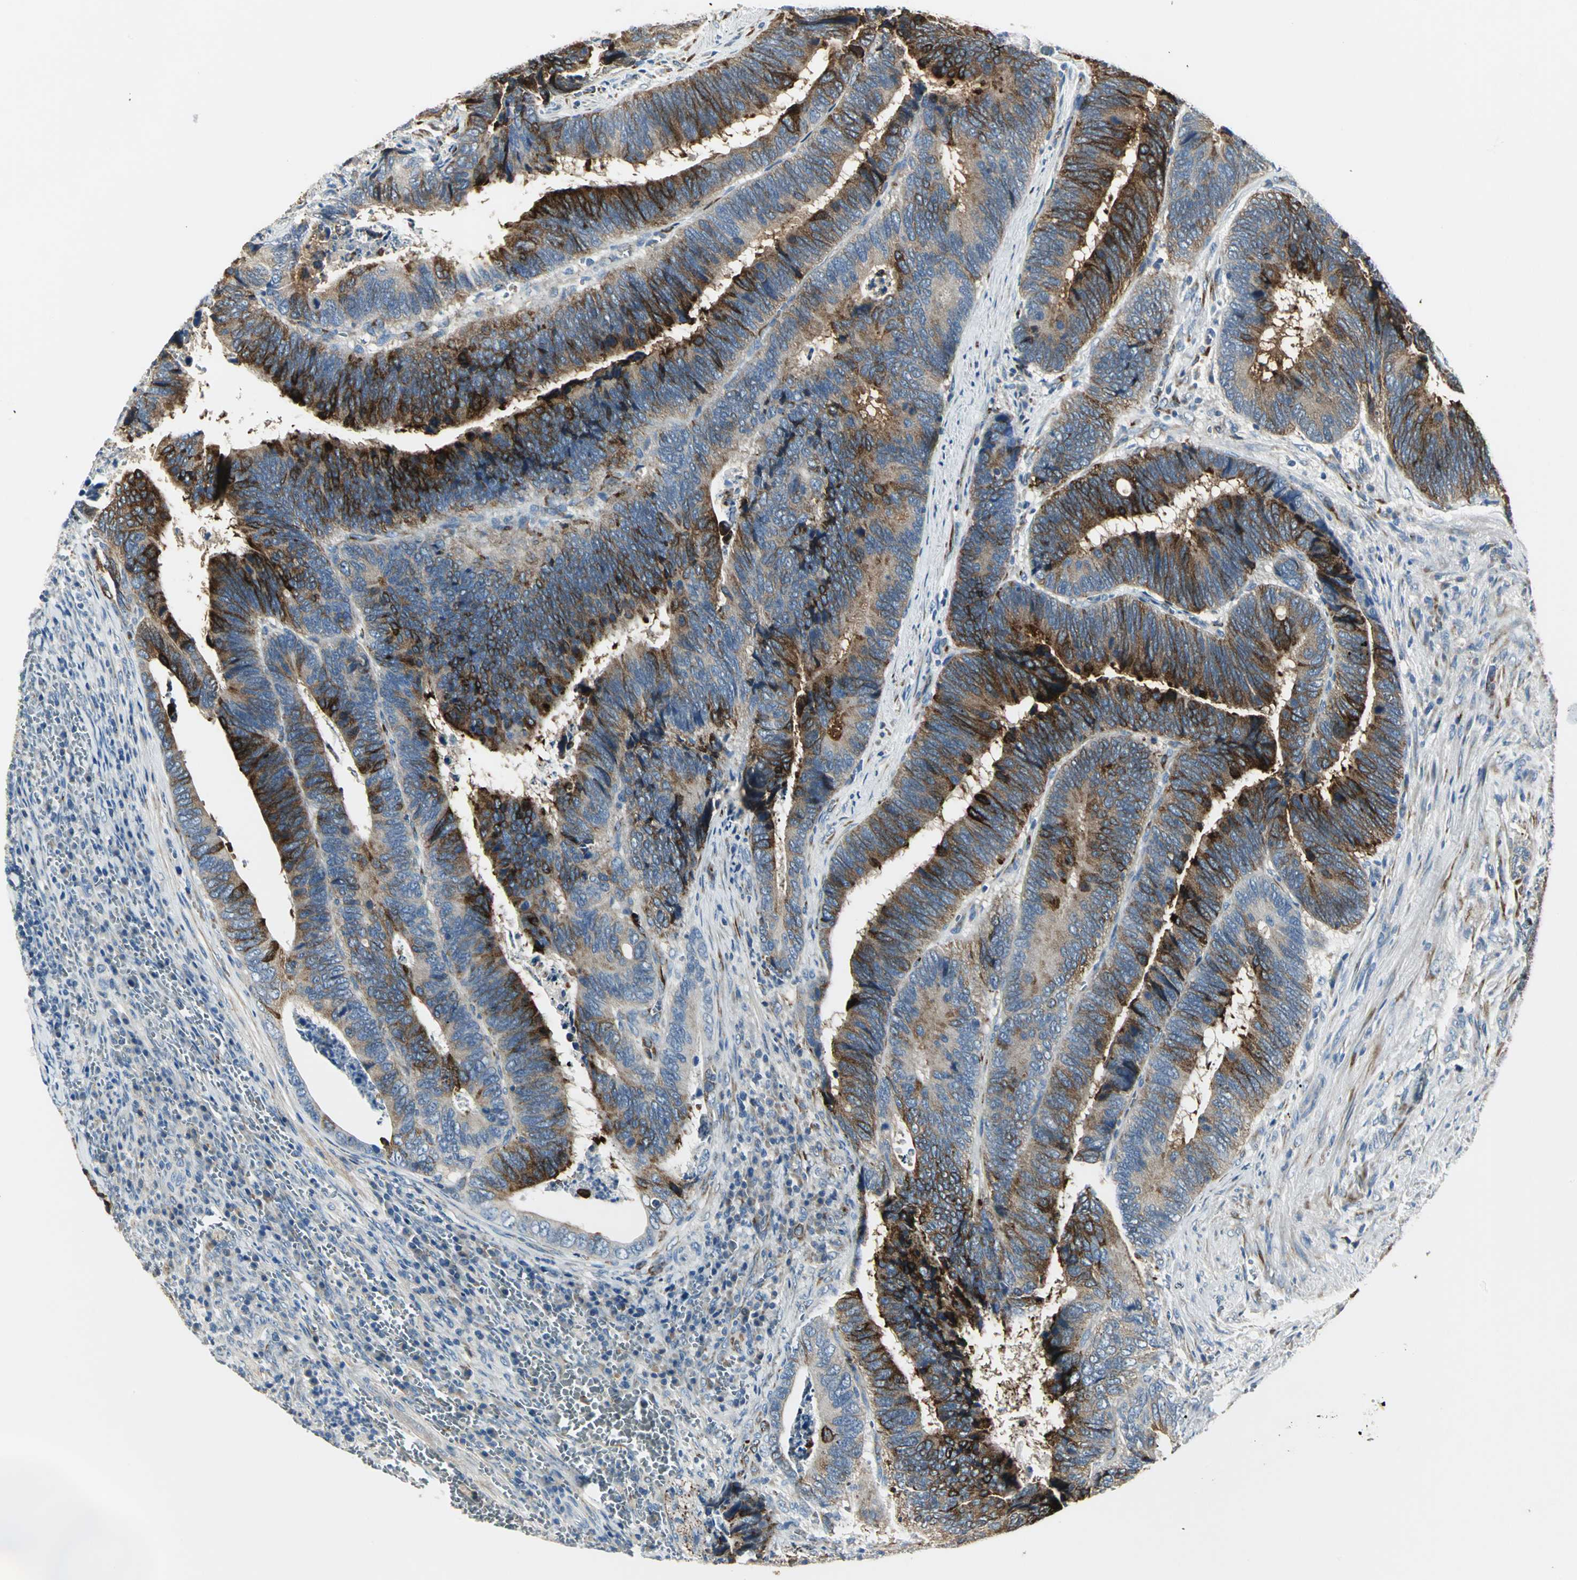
{"staining": {"intensity": "strong", "quantity": ">75%", "location": "cytoplasmic/membranous"}, "tissue": "colorectal cancer", "cell_type": "Tumor cells", "image_type": "cancer", "snomed": [{"axis": "morphology", "description": "Adenocarcinoma, NOS"}, {"axis": "topography", "description": "Colon"}], "caption": "Colorectal cancer stained with a brown dye exhibits strong cytoplasmic/membranous positive expression in approximately >75% of tumor cells.", "gene": "B3GNT2", "patient": {"sex": "male", "age": 72}}